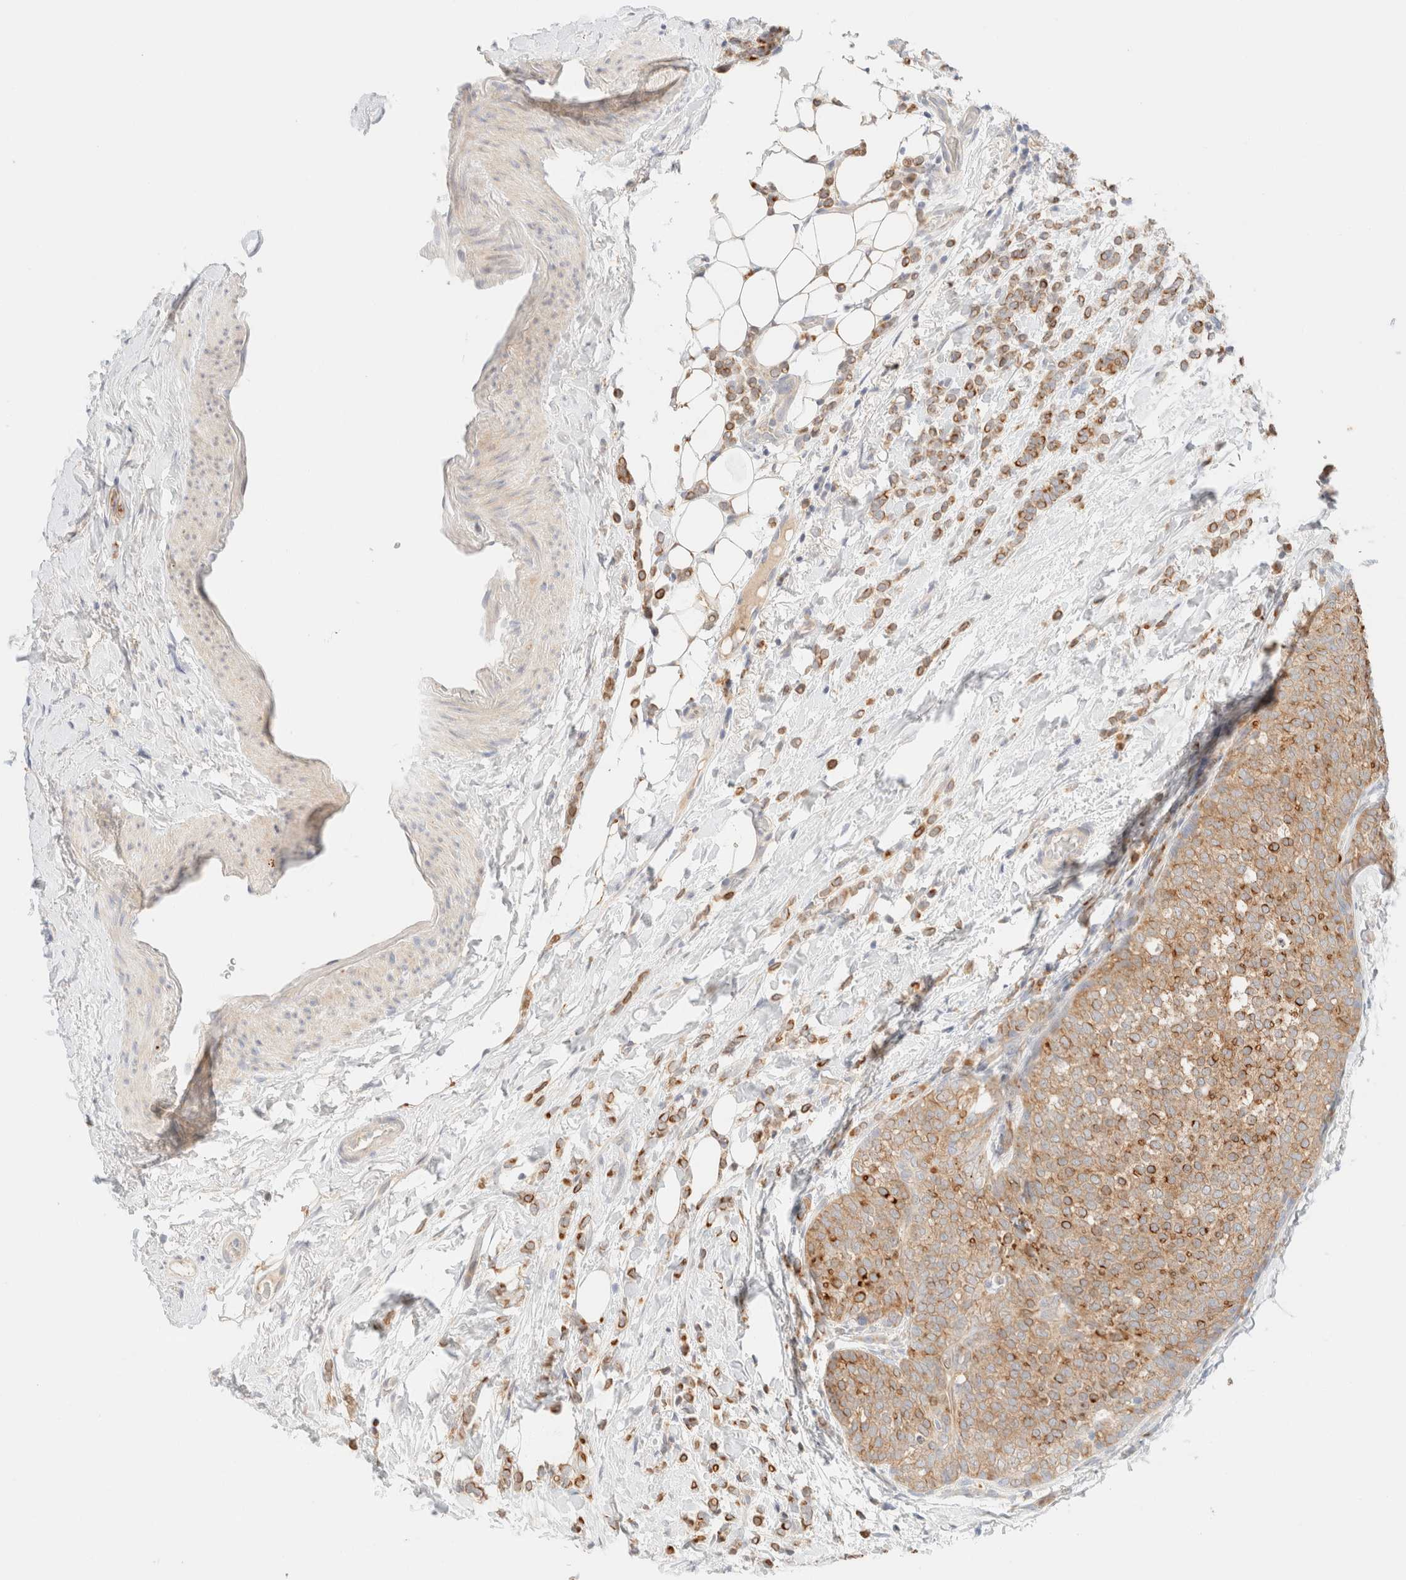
{"staining": {"intensity": "moderate", "quantity": ">75%", "location": "cytoplasmic/membranous"}, "tissue": "breast cancer", "cell_type": "Tumor cells", "image_type": "cancer", "snomed": [{"axis": "morphology", "description": "Lobular carcinoma"}, {"axis": "topography", "description": "Breast"}], "caption": "DAB (3,3'-diaminobenzidine) immunohistochemical staining of breast cancer shows moderate cytoplasmic/membranous protein positivity in approximately >75% of tumor cells.", "gene": "SGSM2", "patient": {"sex": "female", "age": 50}}